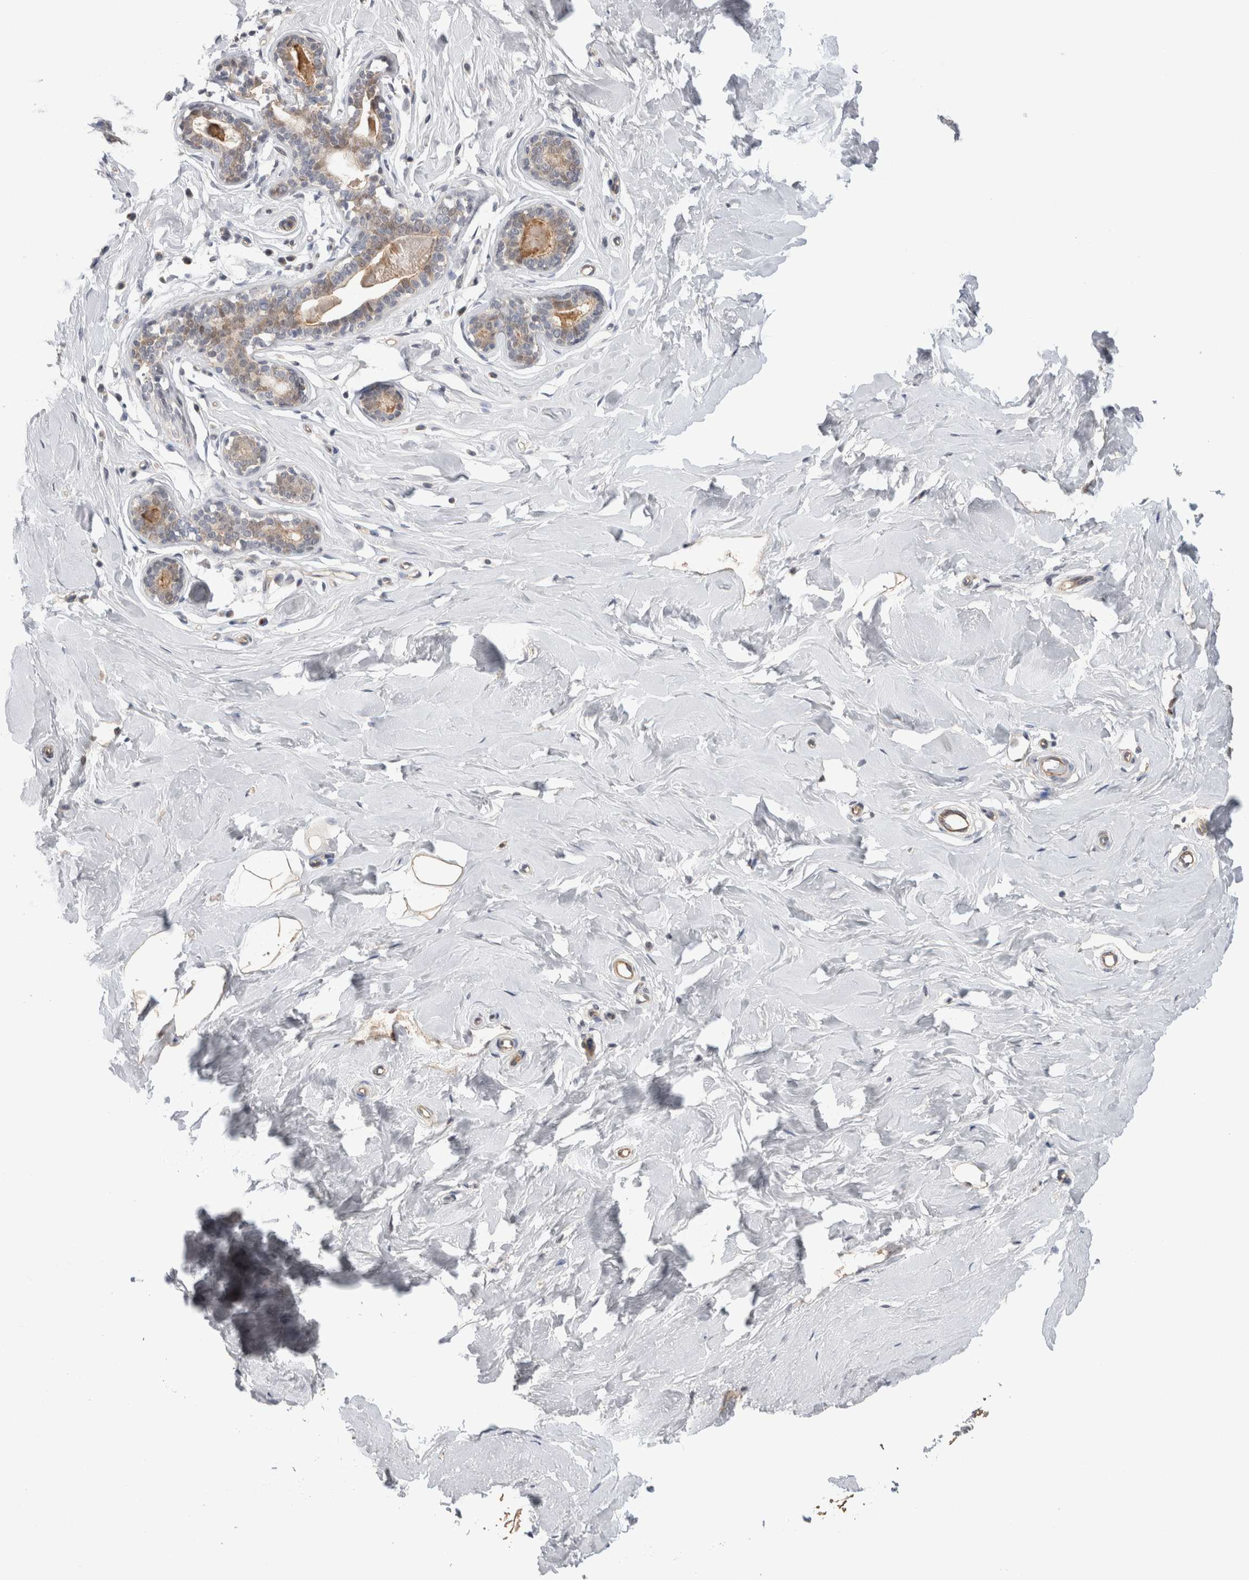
{"staining": {"intensity": "negative", "quantity": "none", "location": "none"}, "tissue": "breast", "cell_type": "Adipocytes", "image_type": "normal", "snomed": [{"axis": "morphology", "description": "Normal tissue, NOS"}, {"axis": "topography", "description": "Breast"}], "caption": "IHC image of benign breast: breast stained with DAB (3,3'-diaminobenzidine) displays no significant protein positivity in adipocytes.", "gene": "TAFA5", "patient": {"sex": "female", "age": 23}}